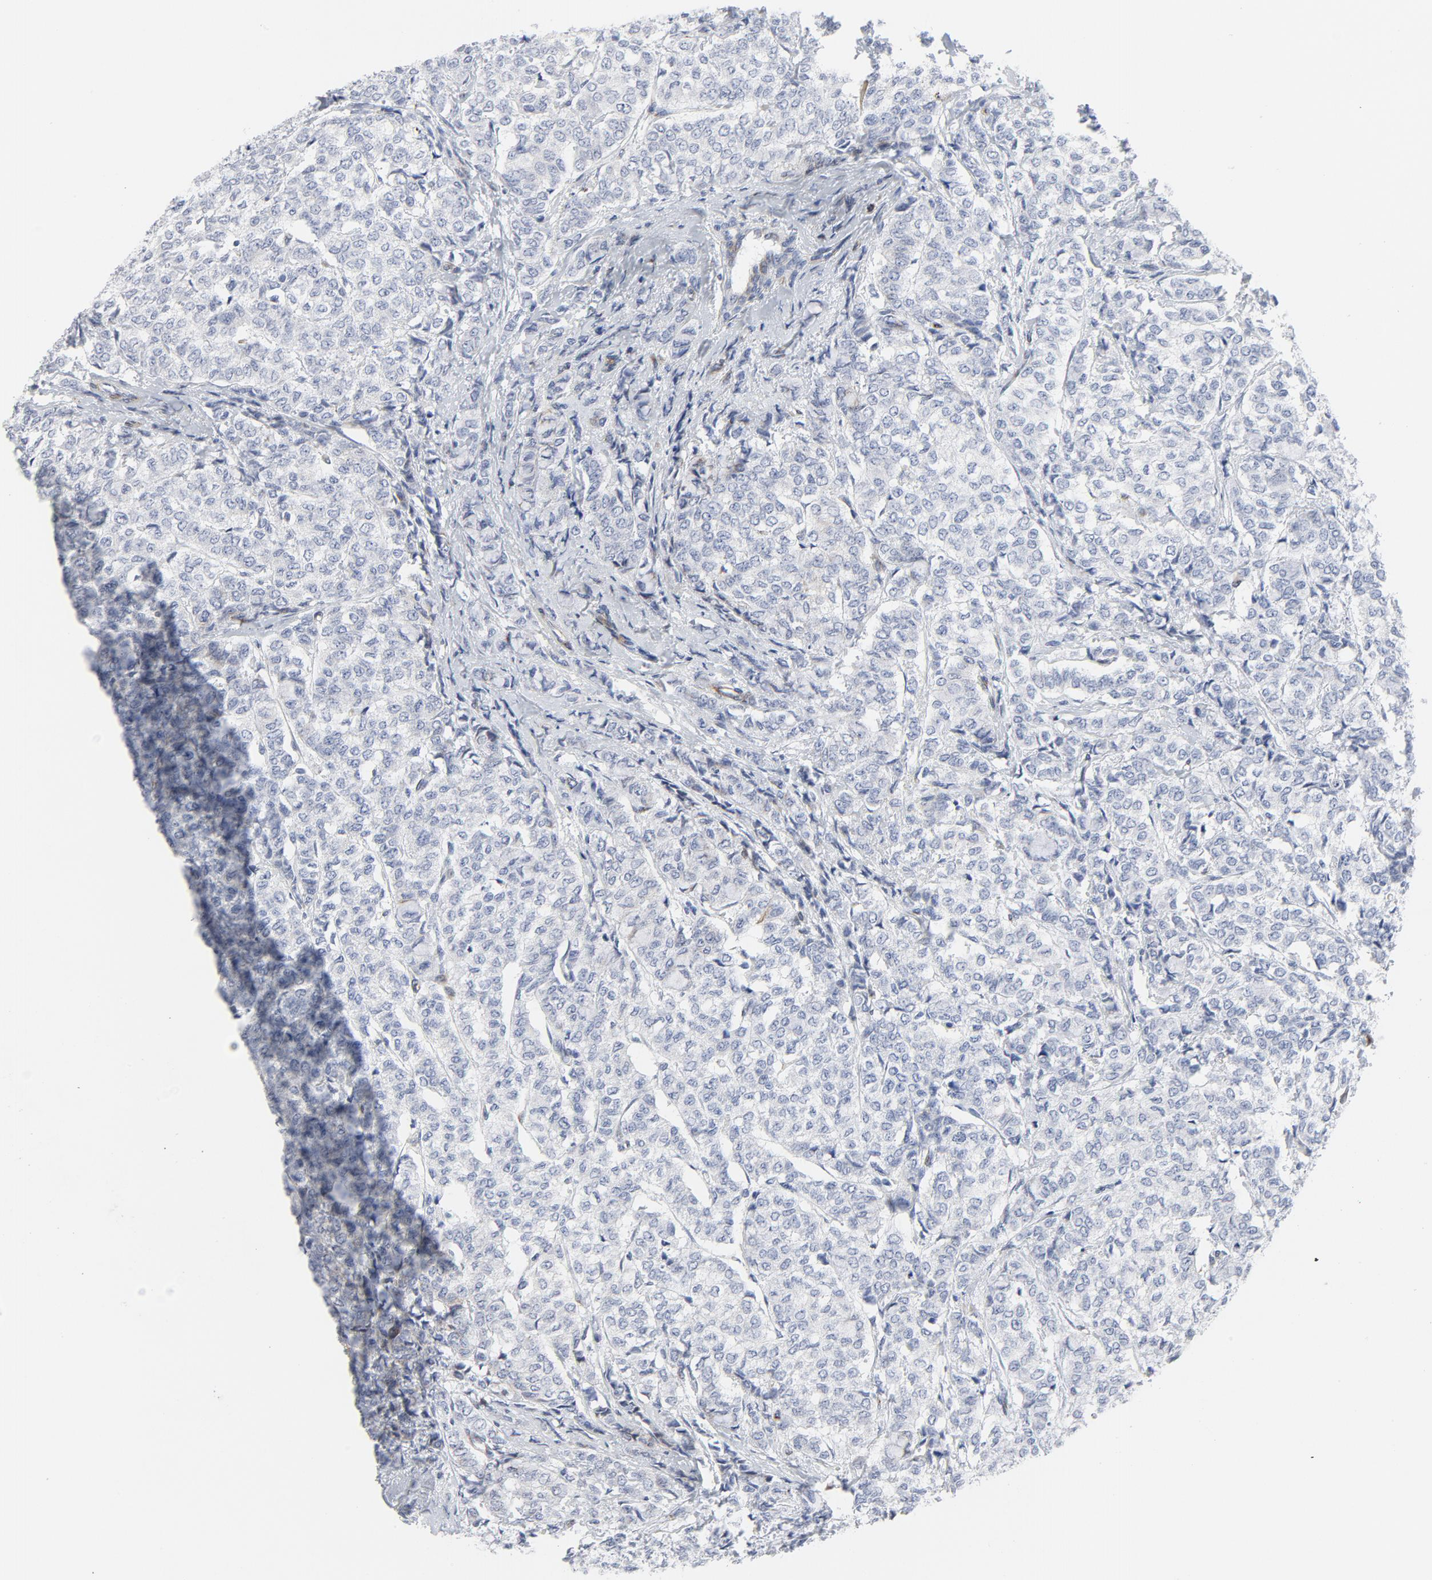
{"staining": {"intensity": "weak", "quantity": "<25%", "location": "cytoplasmic/membranous"}, "tissue": "breast cancer", "cell_type": "Tumor cells", "image_type": "cancer", "snomed": [{"axis": "morphology", "description": "Lobular carcinoma"}, {"axis": "topography", "description": "Breast"}], "caption": "Tumor cells show no significant expression in breast cancer.", "gene": "TUBB1", "patient": {"sex": "female", "age": 60}}